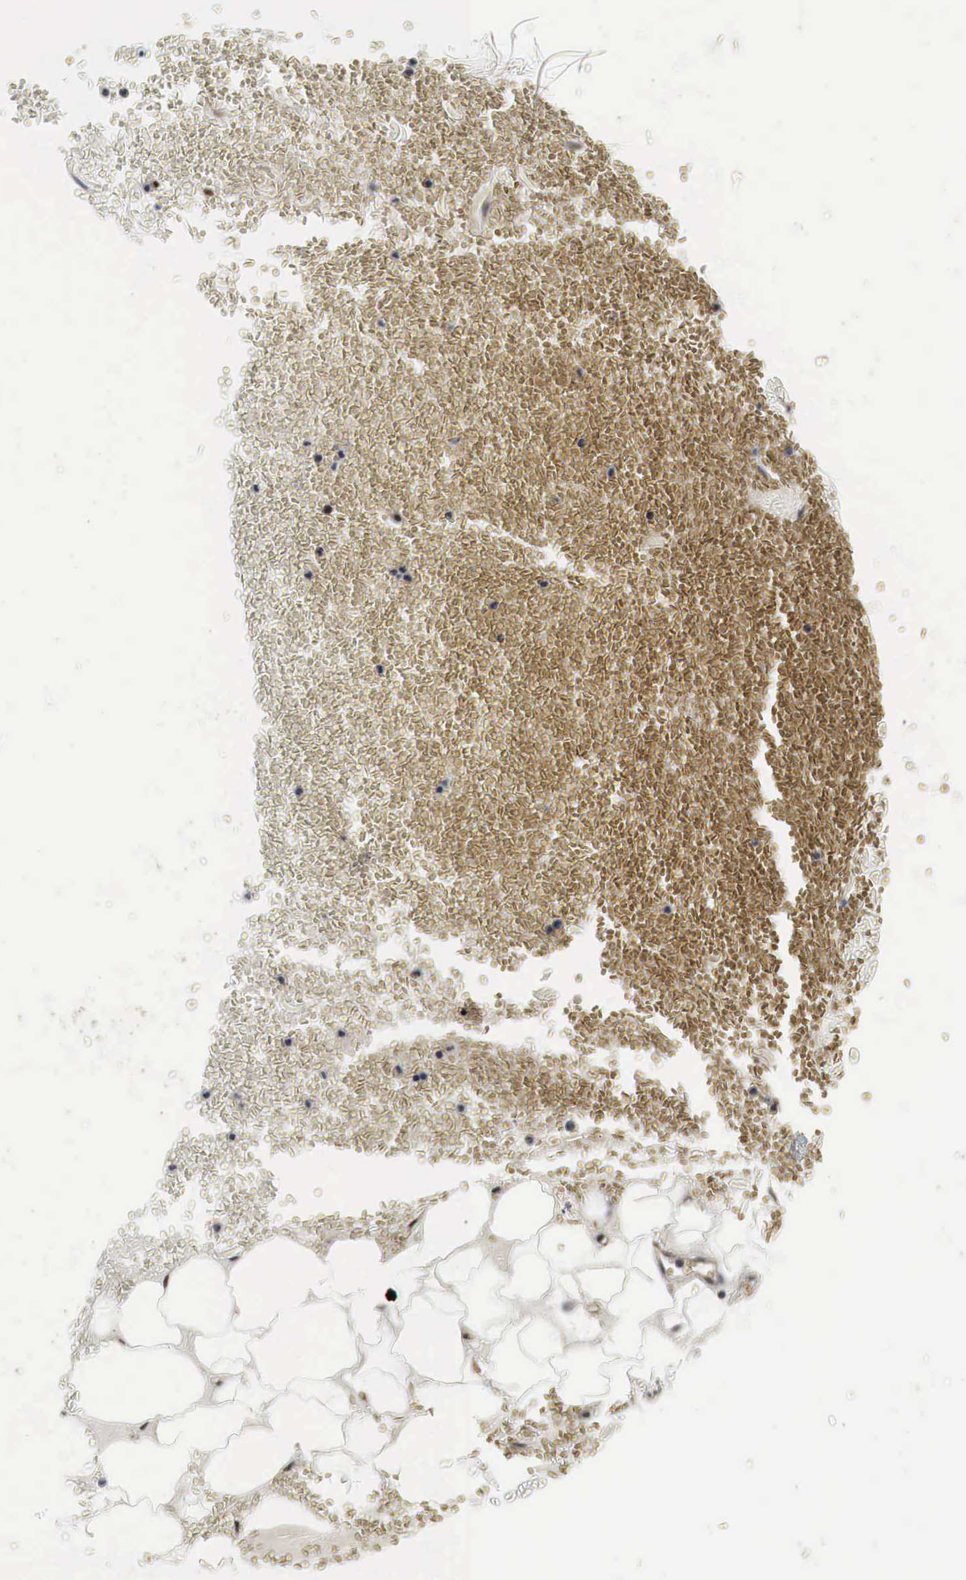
{"staining": {"intensity": "moderate", "quantity": ">75%", "location": "nuclear"}, "tissue": "adipose tissue", "cell_type": "Adipocytes", "image_type": "normal", "snomed": [{"axis": "morphology", "description": "Normal tissue, NOS"}, {"axis": "morphology", "description": "Inflammation, NOS"}, {"axis": "topography", "description": "Lymph node"}, {"axis": "topography", "description": "Peripheral nerve tissue"}], "caption": "A high-resolution image shows immunohistochemistry staining of benign adipose tissue, which reveals moderate nuclear positivity in approximately >75% of adipocytes. (brown staining indicates protein expression, while blue staining denotes nuclei).", "gene": "SPIN1", "patient": {"sex": "male", "age": 52}}